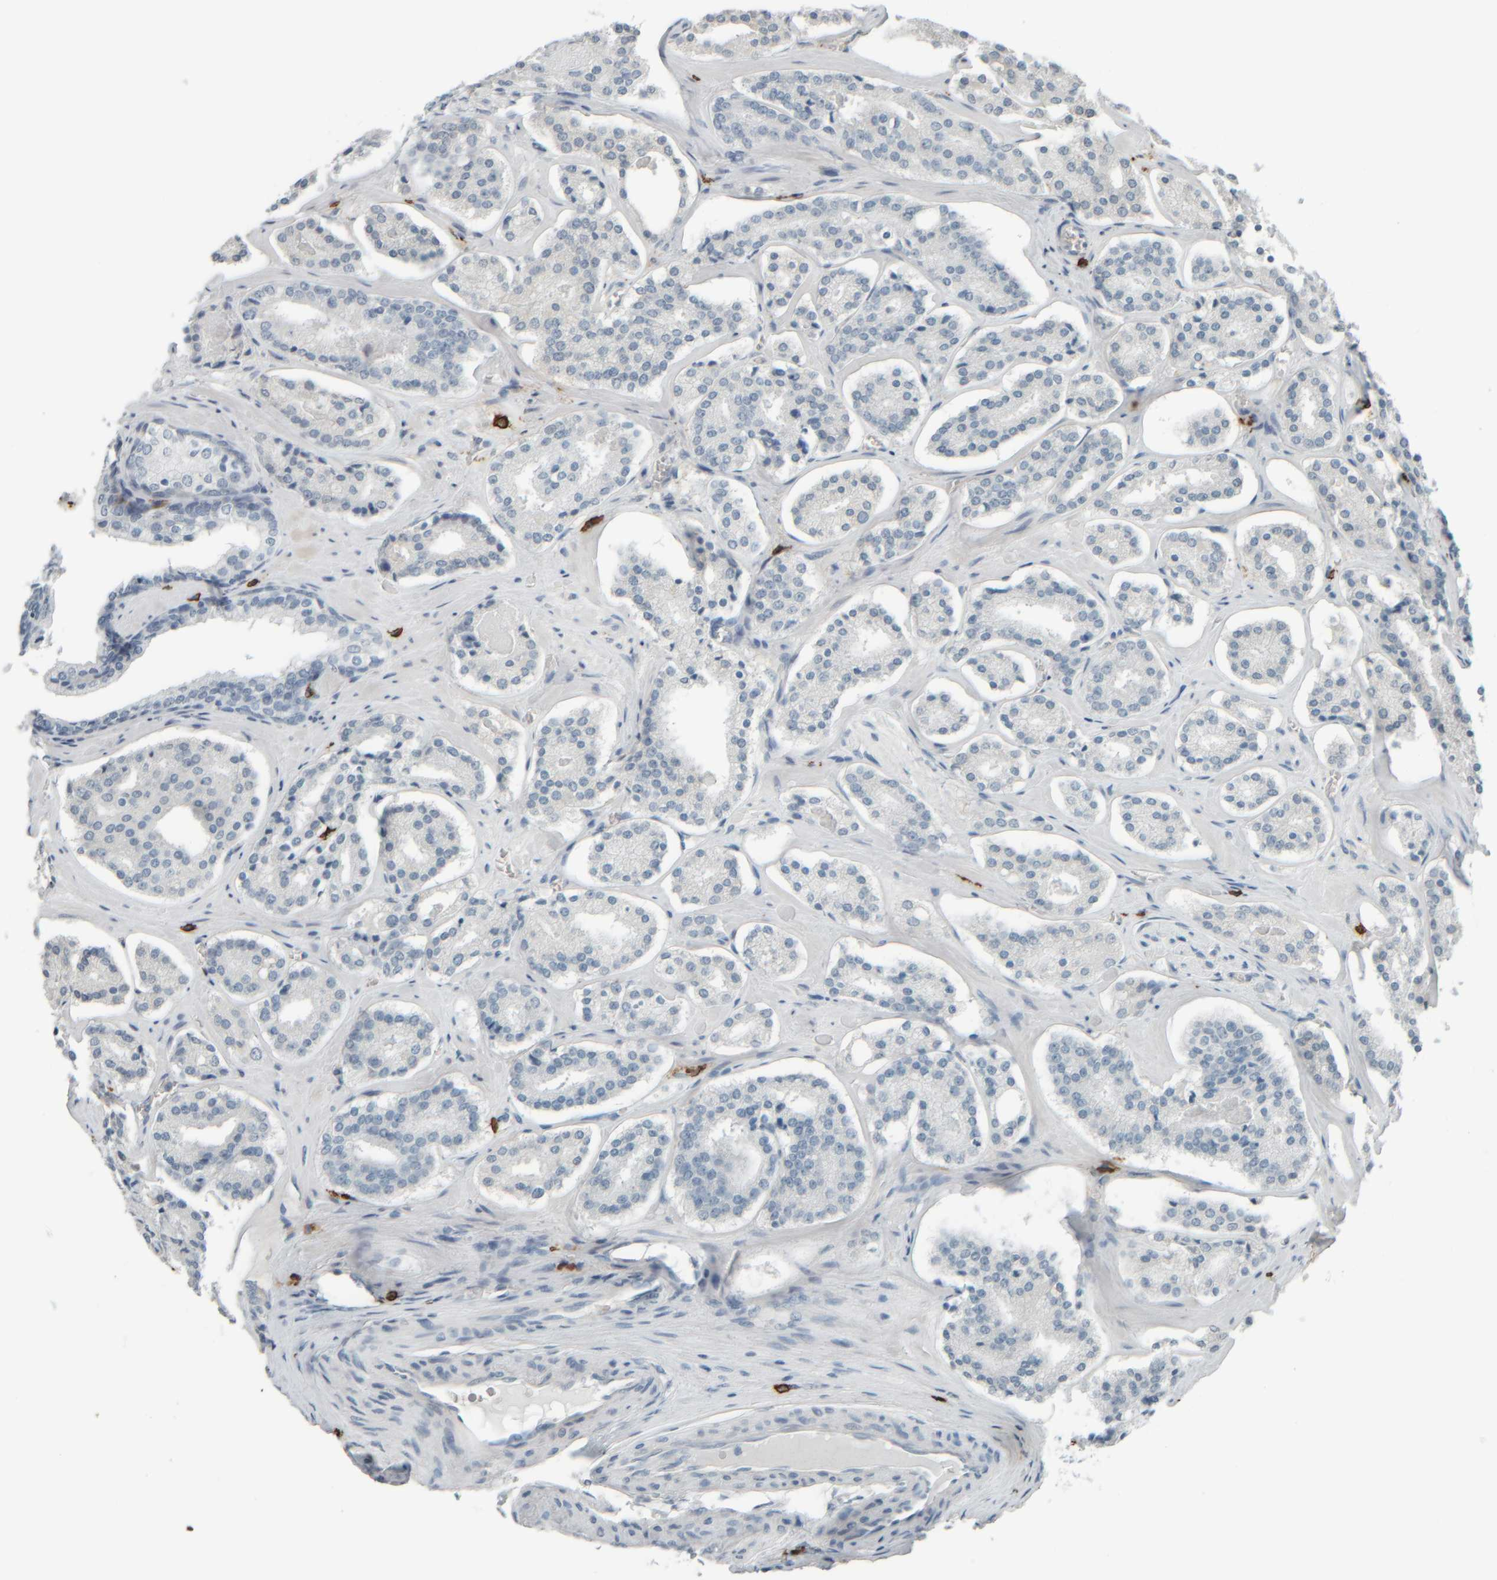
{"staining": {"intensity": "negative", "quantity": "none", "location": "none"}, "tissue": "prostate cancer", "cell_type": "Tumor cells", "image_type": "cancer", "snomed": [{"axis": "morphology", "description": "Adenocarcinoma, High grade"}, {"axis": "topography", "description": "Prostate"}], "caption": "High power microscopy micrograph of an IHC histopathology image of adenocarcinoma (high-grade) (prostate), revealing no significant positivity in tumor cells.", "gene": "TPSAB1", "patient": {"sex": "male", "age": 60}}